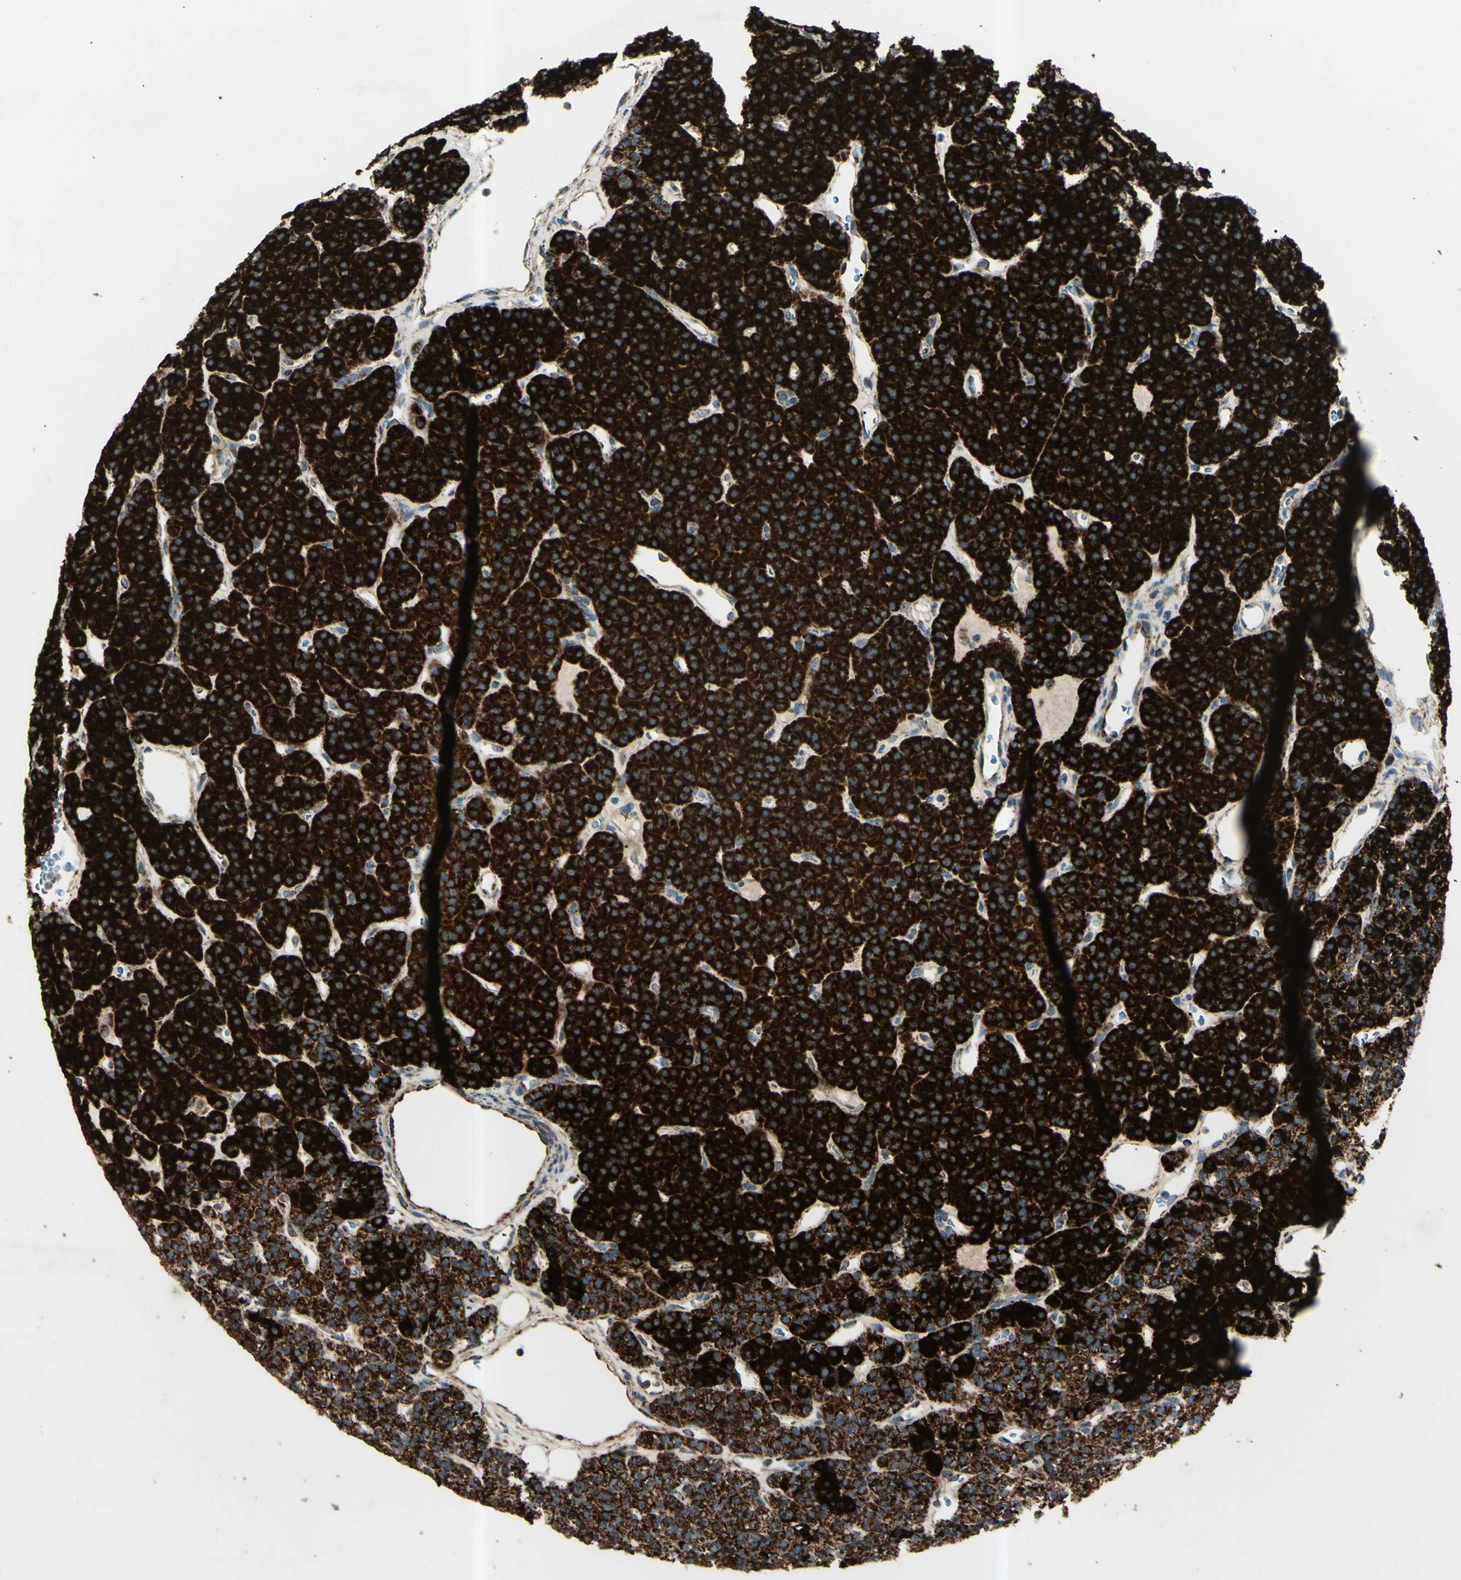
{"staining": {"intensity": "strong", "quantity": ">75%", "location": "cytoplasmic/membranous"}, "tissue": "parathyroid gland", "cell_type": "Glandular cells", "image_type": "normal", "snomed": [{"axis": "morphology", "description": "Normal tissue, NOS"}, {"axis": "morphology", "description": "Hyperplasia, NOS"}, {"axis": "topography", "description": "Parathyroid gland"}], "caption": "Strong cytoplasmic/membranous protein staining is present in approximately >75% of glandular cells in parathyroid gland.", "gene": "RHOT1", "patient": {"sex": "male", "age": 44}}